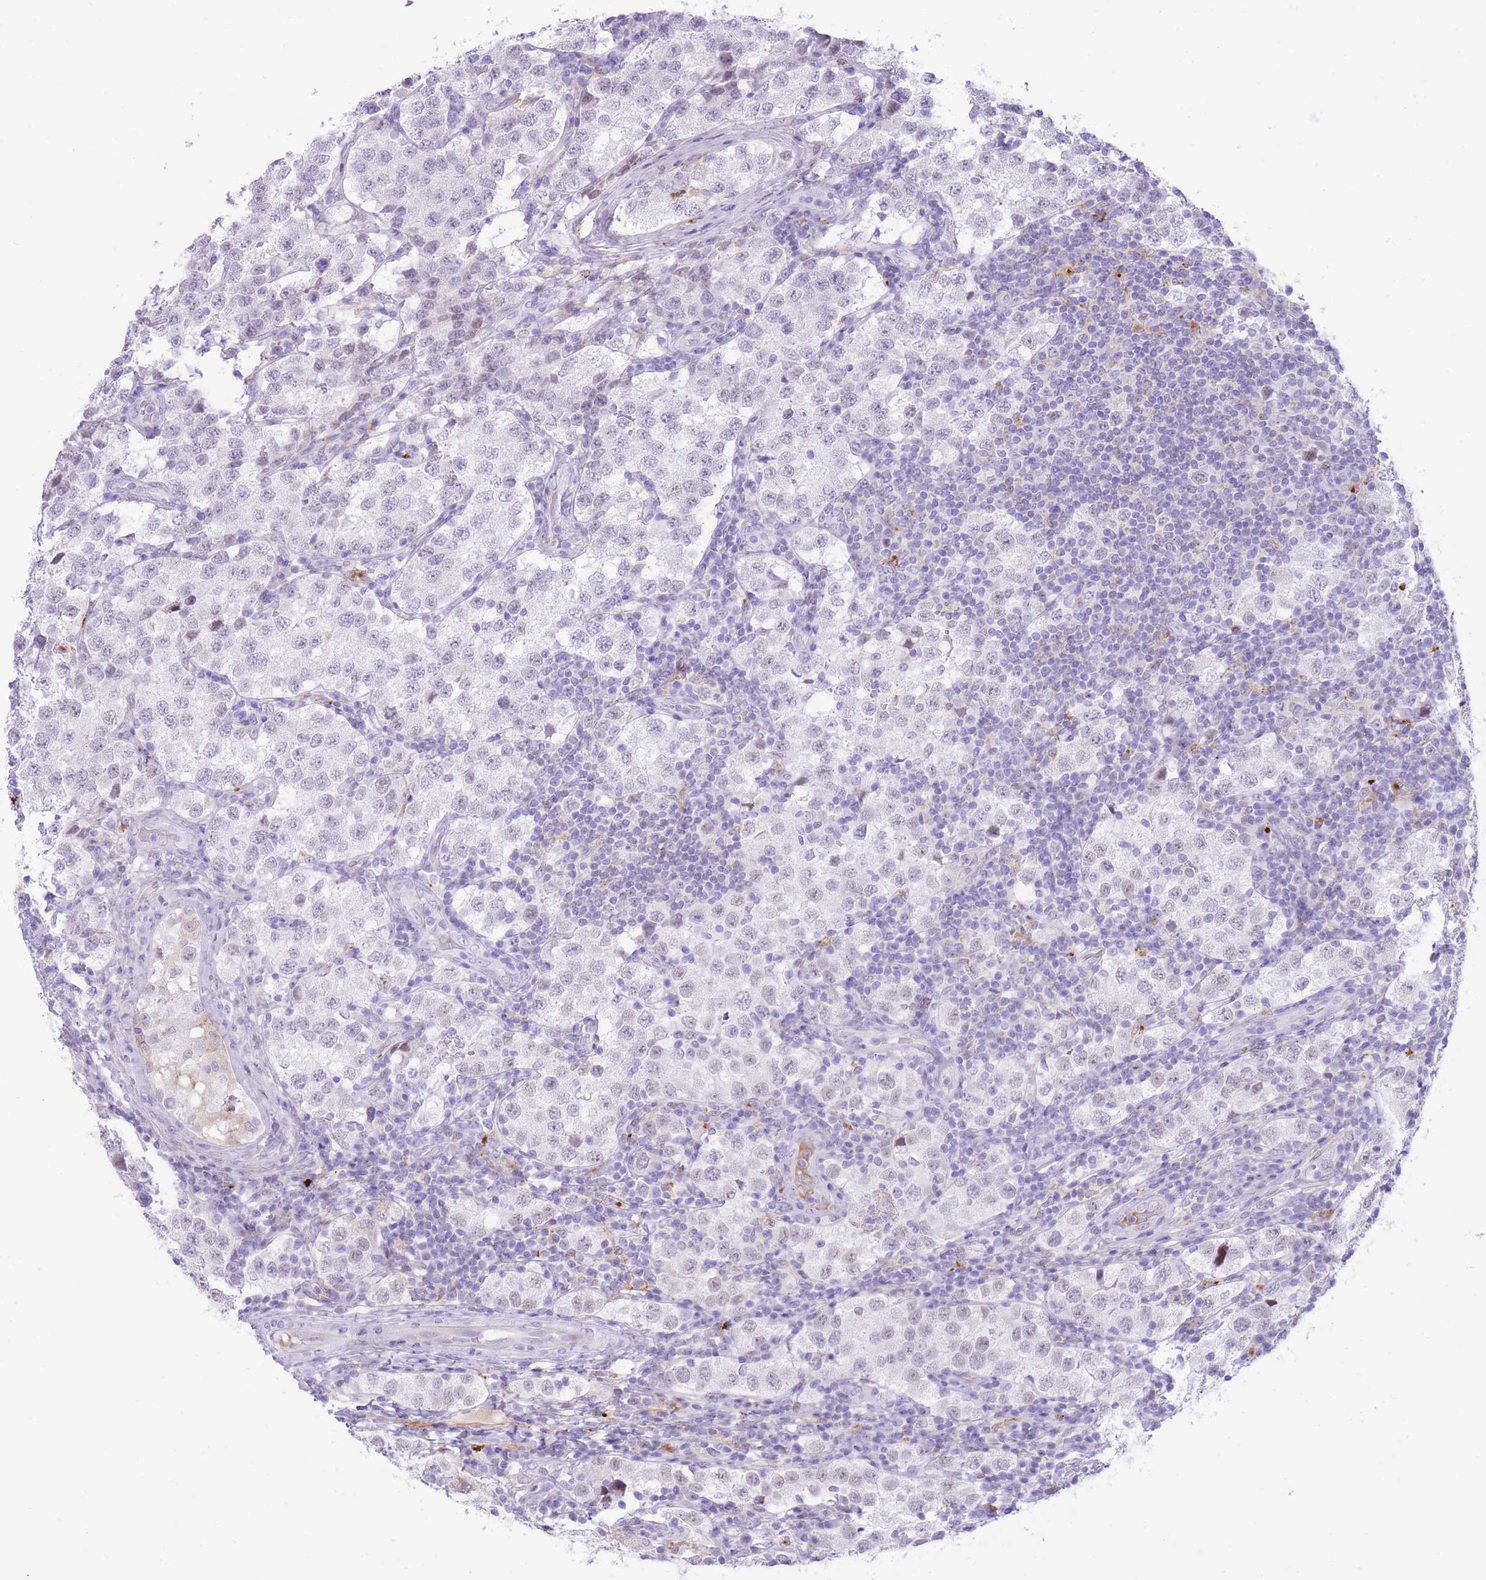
{"staining": {"intensity": "negative", "quantity": "none", "location": "none"}, "tissue": "testis cancer", "cell_type": "Tumor cells", "image_type": "cancer", "snomed": [{"axis": "morphology", "description": "Seminoma, NOS"}, {"axis": "topography", "description": "Testis"}], "caption": "Image shows no protein positivity in tumor cells of testis cancer tissue.", "gene": "MEIS3", "patient": {"sex": "male", "age": 34}}